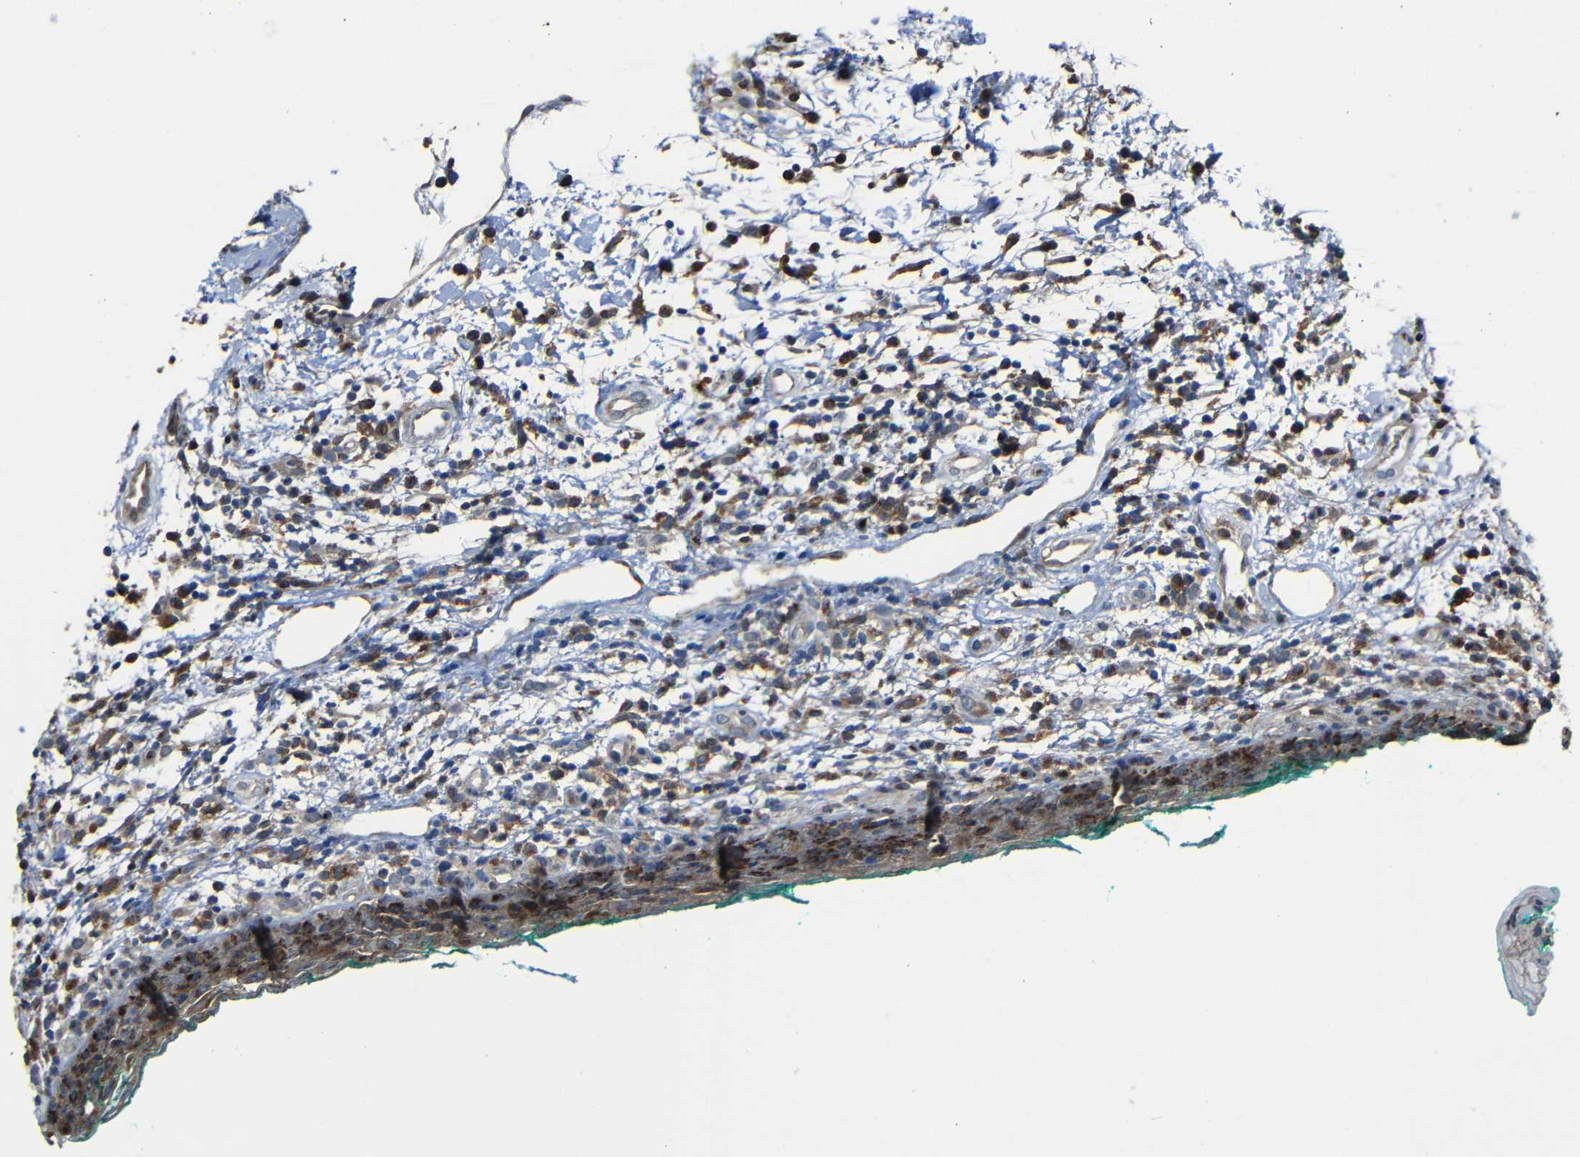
{"staining": {"intensity": "moderate", "quantity": ">75%", "location": "cytoplasmic/membranous"}, "tissue": "oral mucosa", "cell_type": "Squamous epithelial cells", "image_type": "normal", "snomed": [{"axis": "morphology", "description": "Normal tissue, NOS"}, {"axis": "topography", "description": "Skeletal muscle"}, {"axis": "topography", "description": "Oral tissue"}, {"axis": "topography", "description": "Peripheral nerve tissue"}], "caption": "Immunohistochemistry (DAB (3,3'-diaminobenzidine)) staining of normal oral mucosa displays moderate cytoplasmic/membranous protein staining in approximately >75% of squamous epithelial cells. (DAB IHC with brightfield microscopy, high magnification).", "gene": "DNAJC5", "patient": {"sex": "female", "age": 84}}